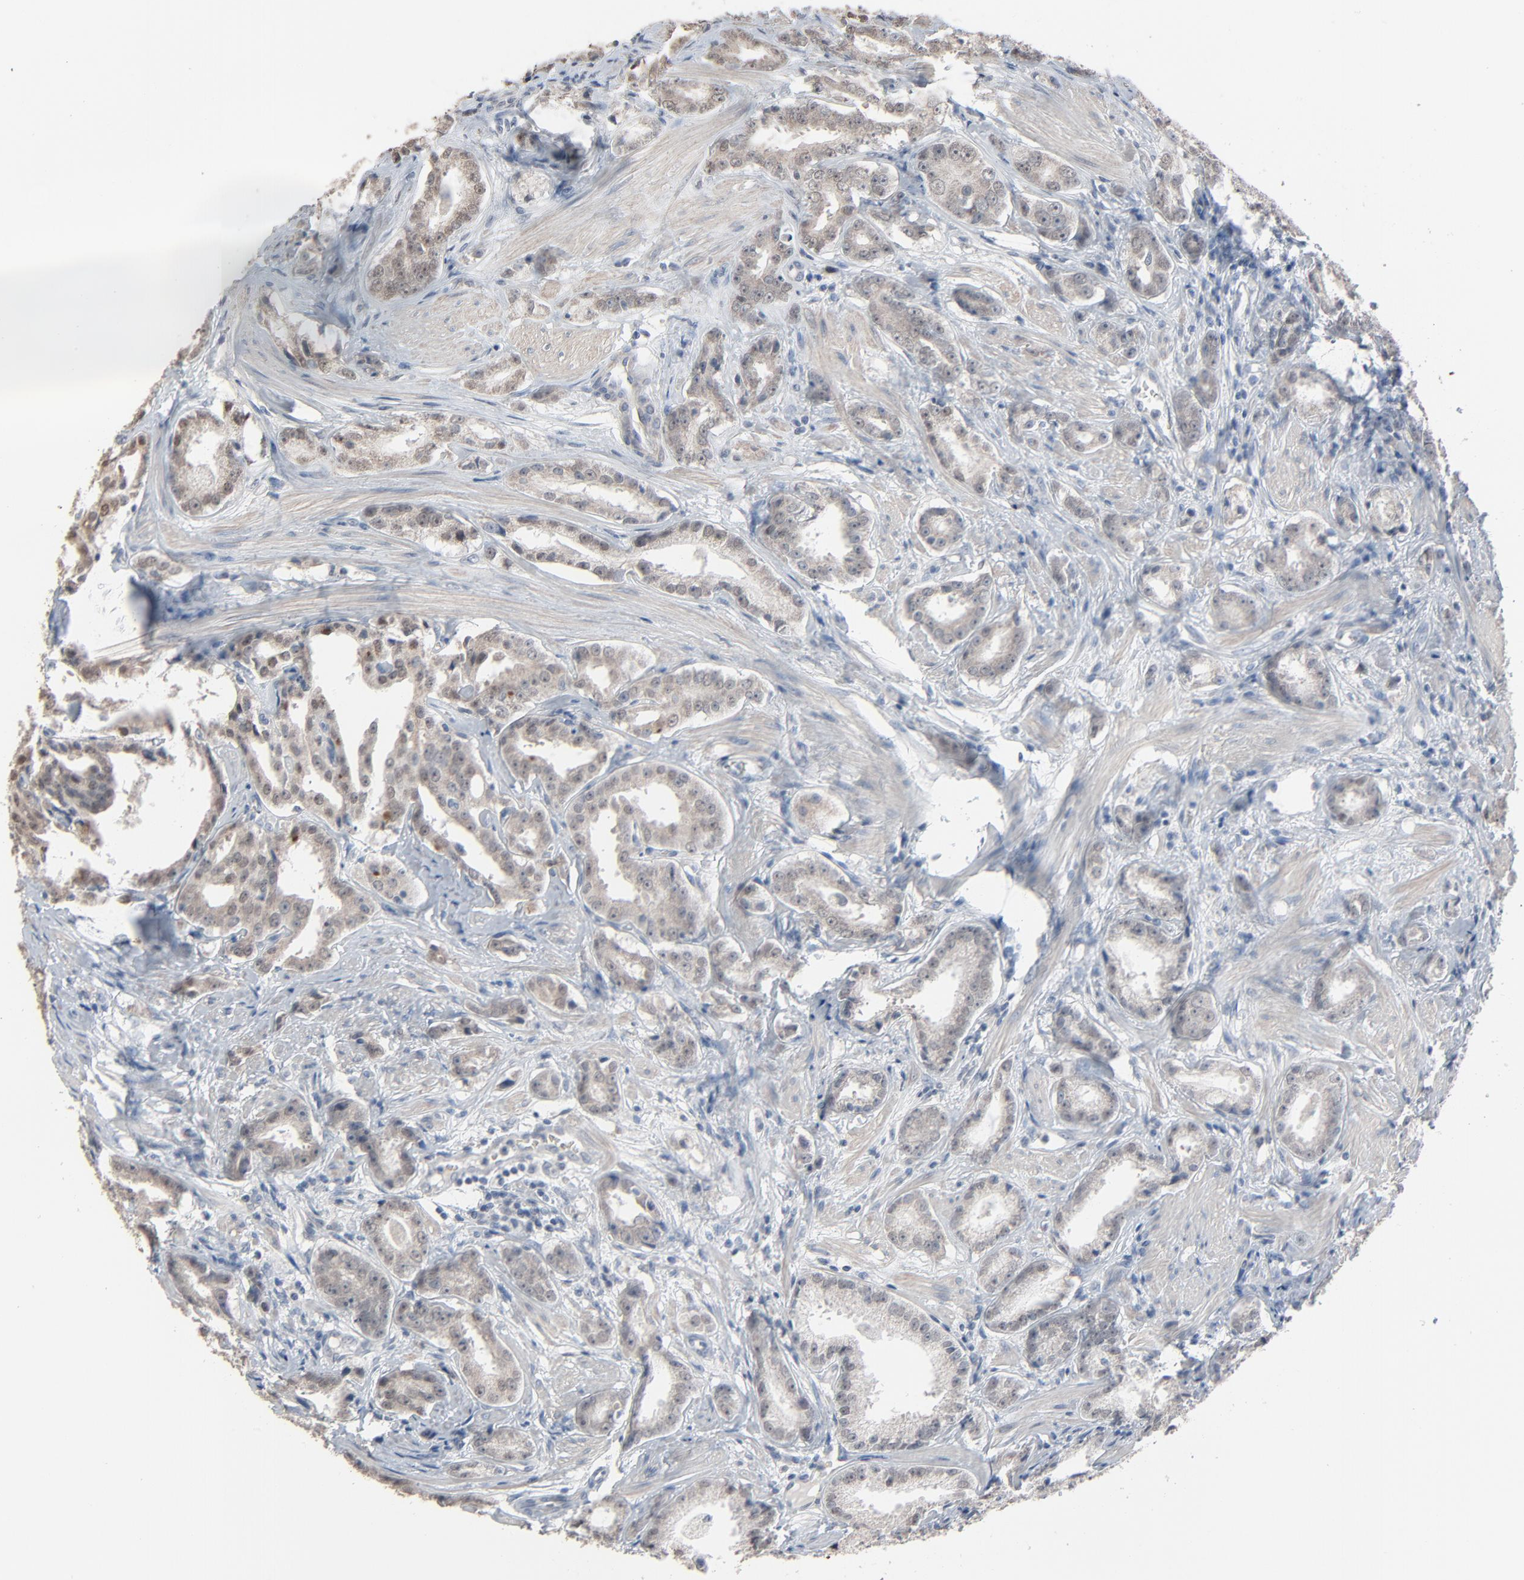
{"staining": {"intensity": "moderate", "quantity": ">75%", "location": "cytoplasmic/membranous,nuclear"}, "tissue": "prostate cancer", "cell_type": "Tumor cells", "image_type": "cancer", "snomed": [{"axis": "morphology", "description": "Adenocarcinoma, Medium grade"}, {"axis": "topography", "description": "Prostate"}], "caption": "This image shows IHC staining of prostate cancer, with medium moderate cytoplasmic/membranous and nuclear staining in approximately >75% of tumor cells.", "gene": "SAGE1", "patient": {"sex": "male", "age": 53}}